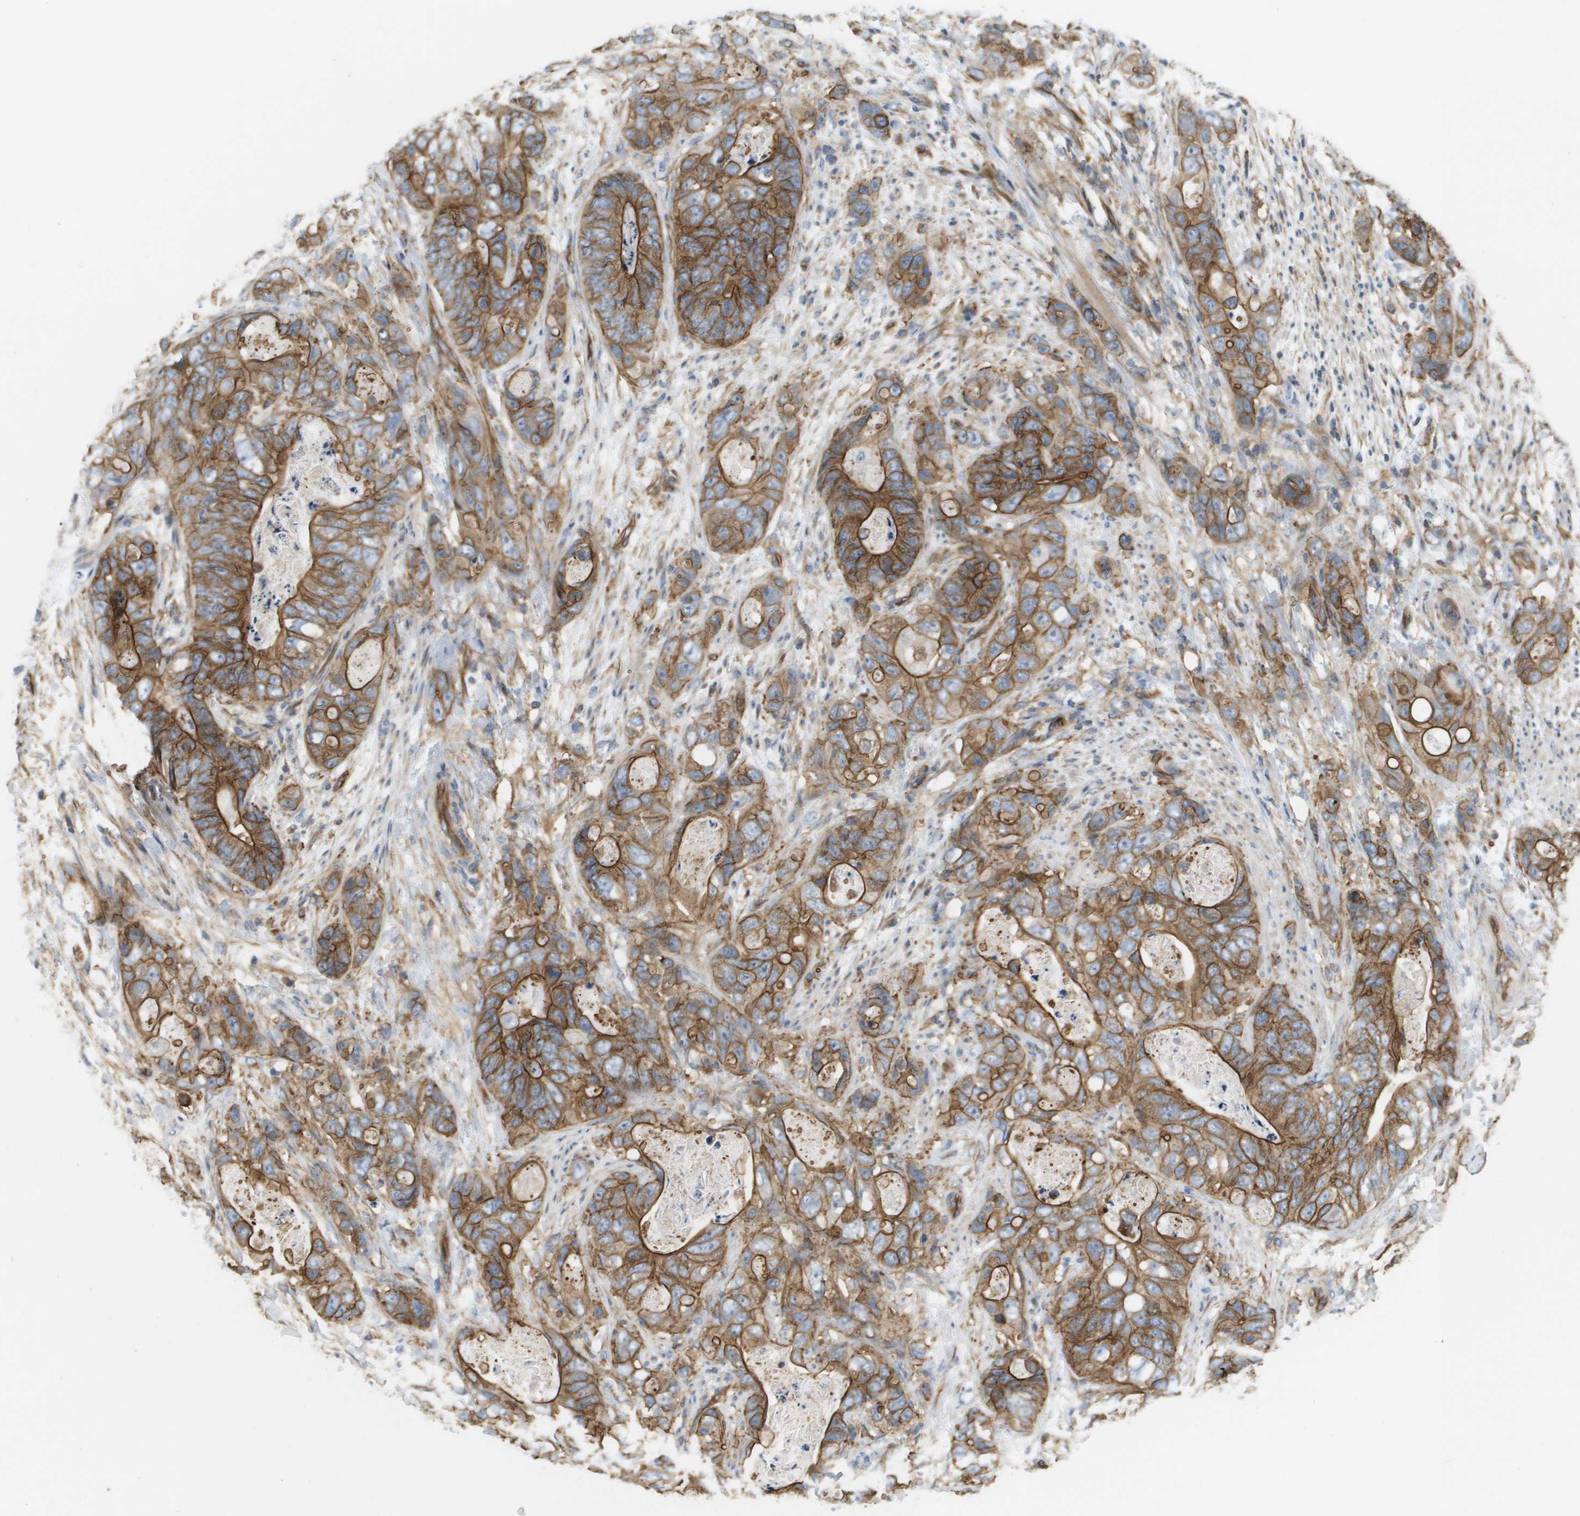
{"staining": {"intensity": "strong", "quantity": ">75%", "location": "cytoplasmic/membranous"}, "tissue": "stomach cancer", "cell_type": "Tumor cells", "image_type": "cancer", "snomed": [{"axis": "morphology", "description": "Adenocarcinoma, NOS"}, {"axis": "topography", "description": "Stomach"}], "caption": "Stomach cancer (adenocarcinoma) stained with DAB IHC demonstrates high levels of strong cytoplasmic/membranous positivity in about >75% of tumor cells.", "gene": "SGMS2", "patient": {"sex": "female", "age": 89}}